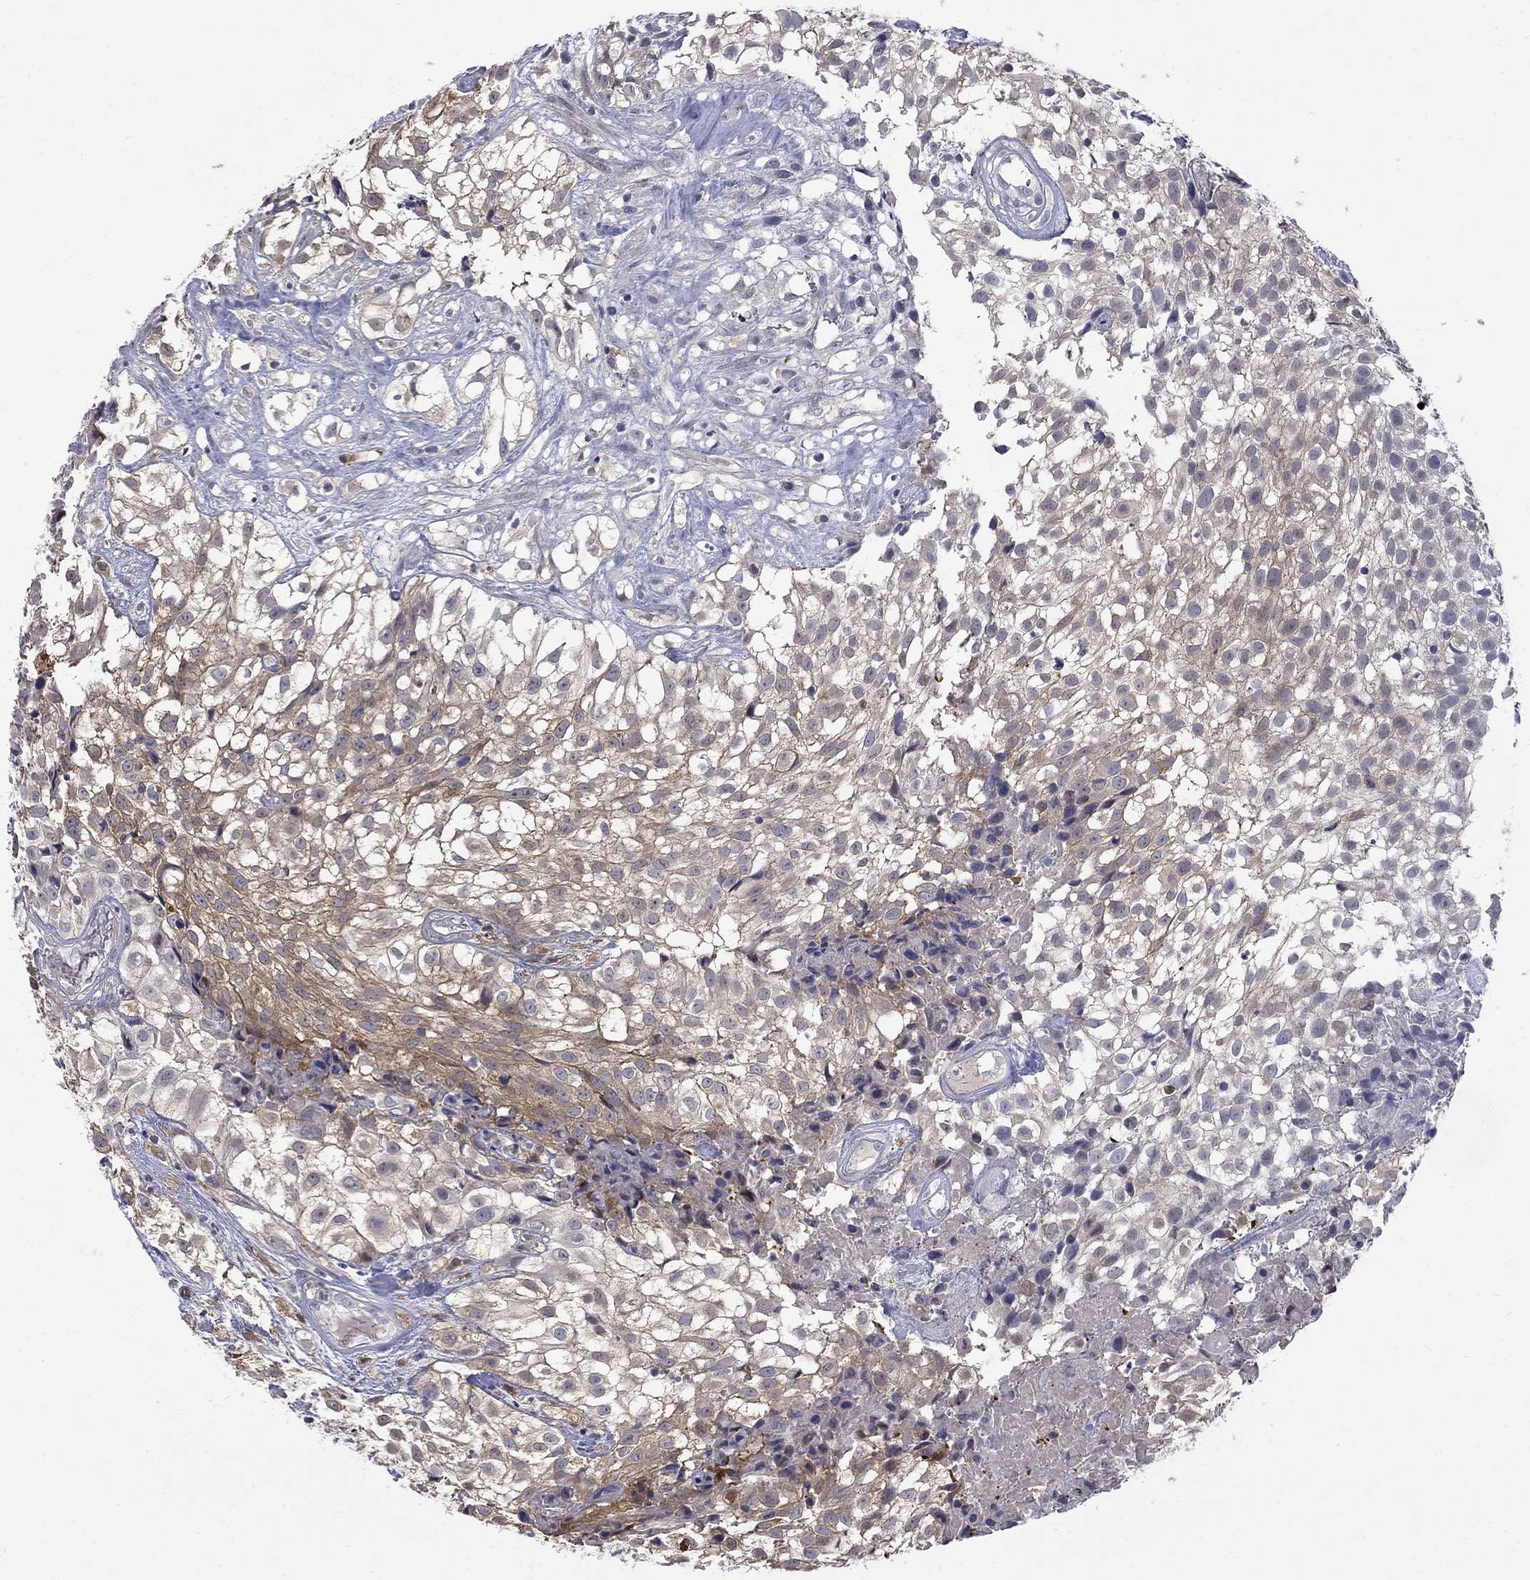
{"staining": {"intensity": "moderate", "quantity": "<25%", "location": "cytoplasmic/membranous"}, "tissue": "urothelial cancer", "cell_type": "Tumor cells", "image_type": "cancer", "snomed": [{"axis": "morphology", "description": "Urothelial carcinoma, High grade"}, {"axis": "topography", "description": "Urinary bladder"}], "caption": "Human urothelial cancer stained for a protein (brown) reveals moderate cytoplasmic/membranous positive positivity in about <25% of tumor cells.", "gene": "HKDC1", "patient": {"sex": "male", "age": 56}}